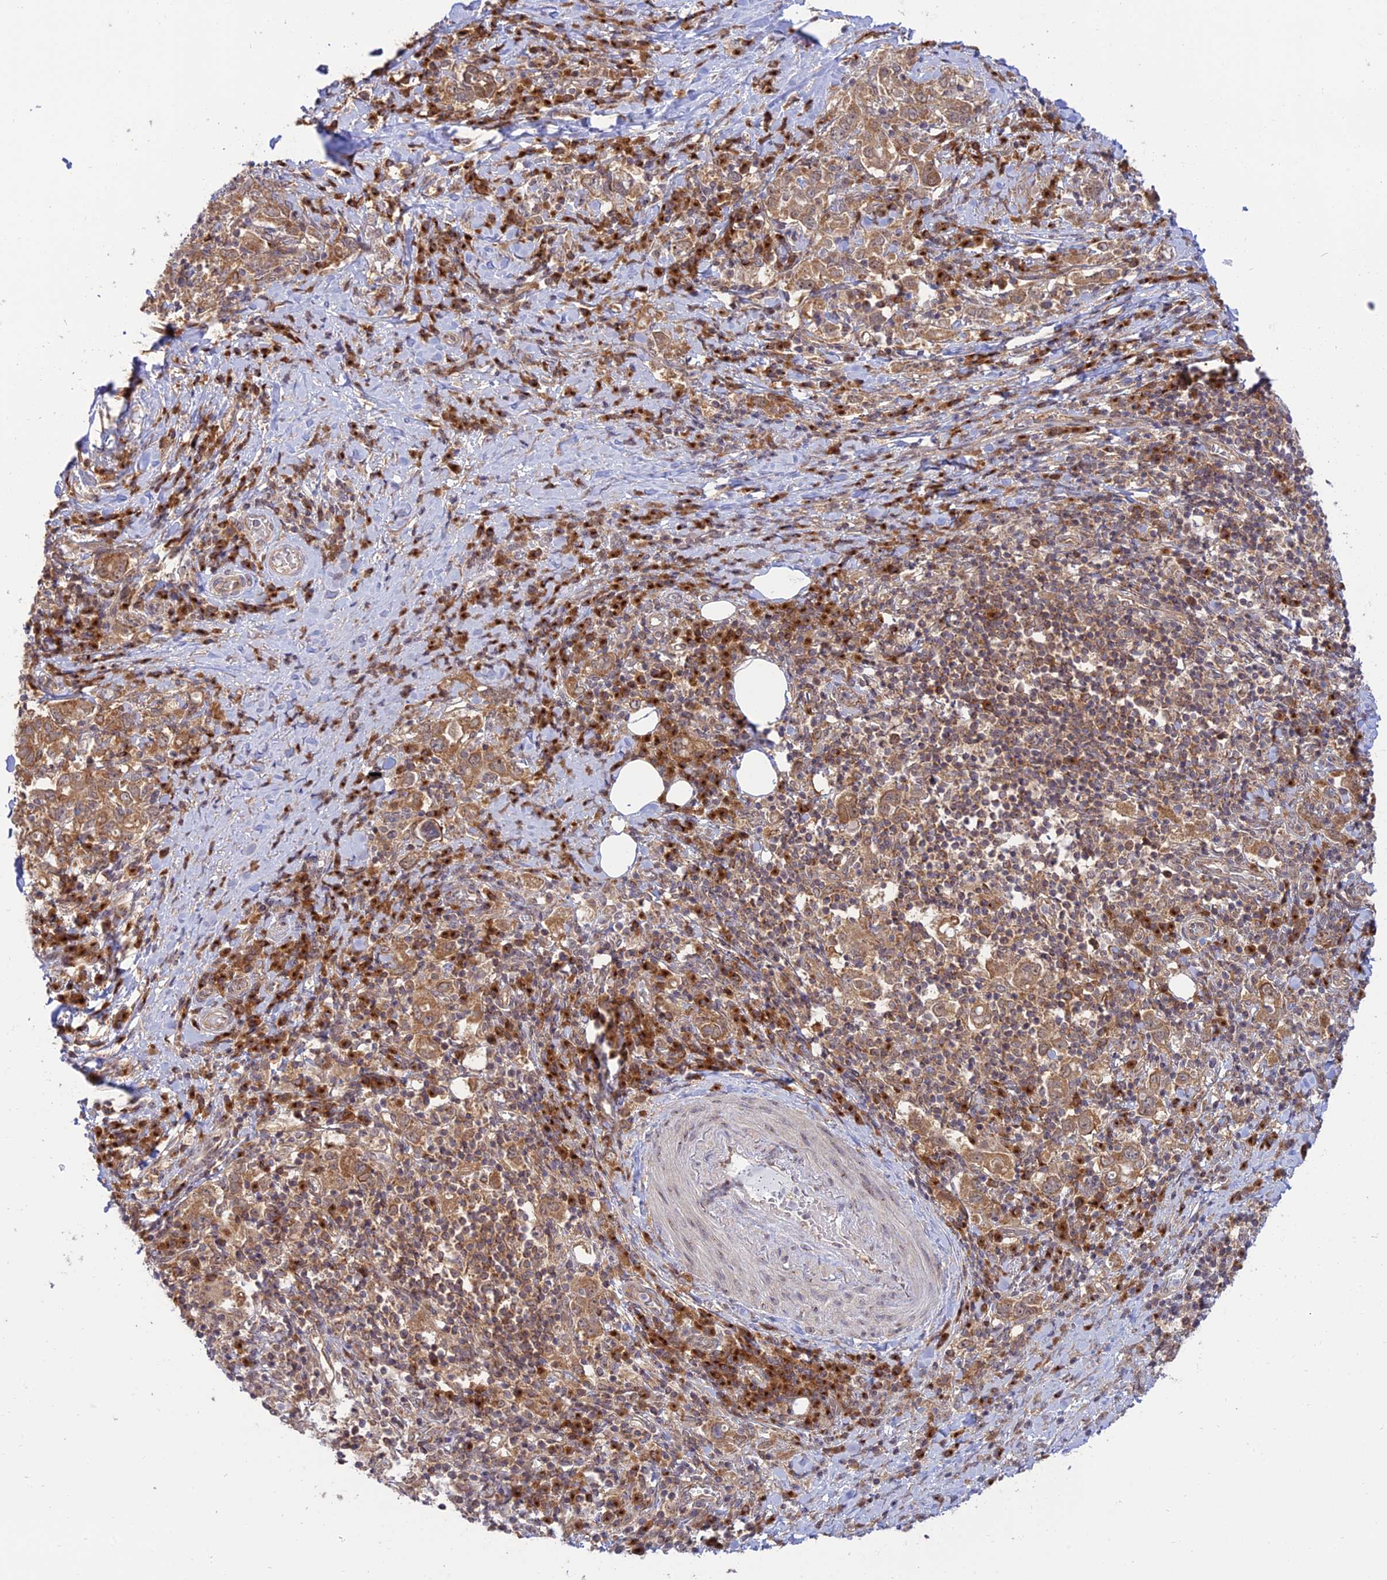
{"staining": {"intensity": "moderate", "quantity": ">75%", "location": "cytoplasmic/membranous"}, "tissue": "stomach cancer", "cell_type": "Tumor cells", "image_type": "cancer", "snomed": [{"axis": "morphology", "description": "Adenocarcinoma, NOS"}, {"axis": "topography", "description": "Stomach, upper"}, {"axis": "topography", "description": "Stomach"}], "caption": "This is an image of immunohistochemistry staining of stomach cancer, which shows moderate staining in the cytoplasmic/membranous of tumor cells.", "gene": "GOLGA3", "patient": {"sex": "male", "age": 62}}